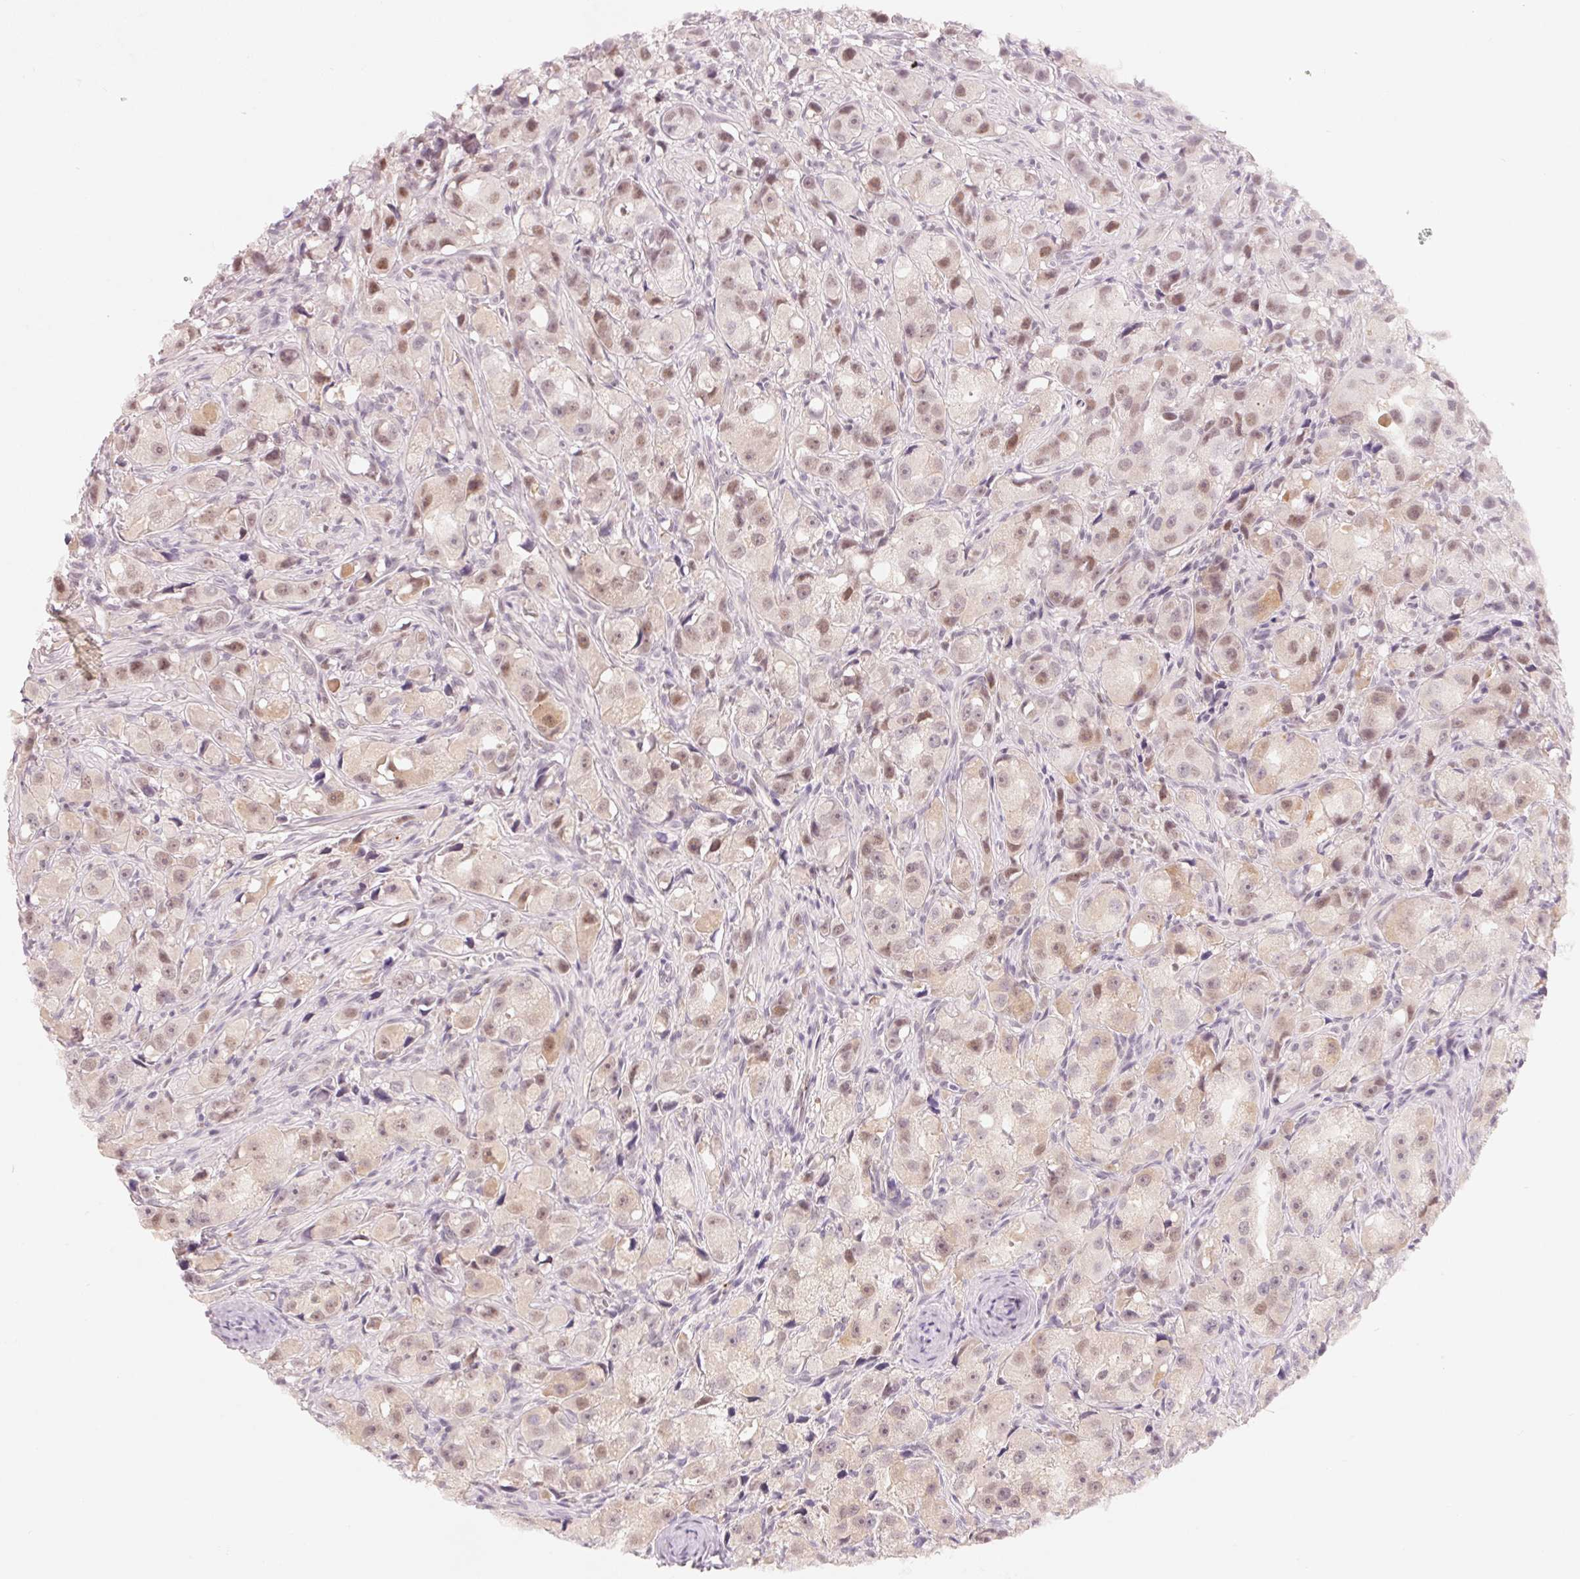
{"staining": {"intensity": "weak", "quantity": "25%-75%", "location": "cytoplasmic/membranous,nuclear"}, "tissue": "prostate cancer", "cell_type": "Tumor cells", "image_type": "cancer", "snomed": [{"axis": "morphology", "description": "Adenocarcinoma, High grade"}, {"axis": "topography", "description": "Prostate"}], "caption": "The photomicrograph demonstrates staining of prostate cancer (adenocarcinoma (high-grade)), revealing weak cytoplasmic/membranous and nuclear protein staining (brown color) within tumor cells. (brown staining indicates protein expression, while blue staining denotes nuclei).", "gene": "ARHGAP22", "patient": {"sex": "male", "age": 75}}